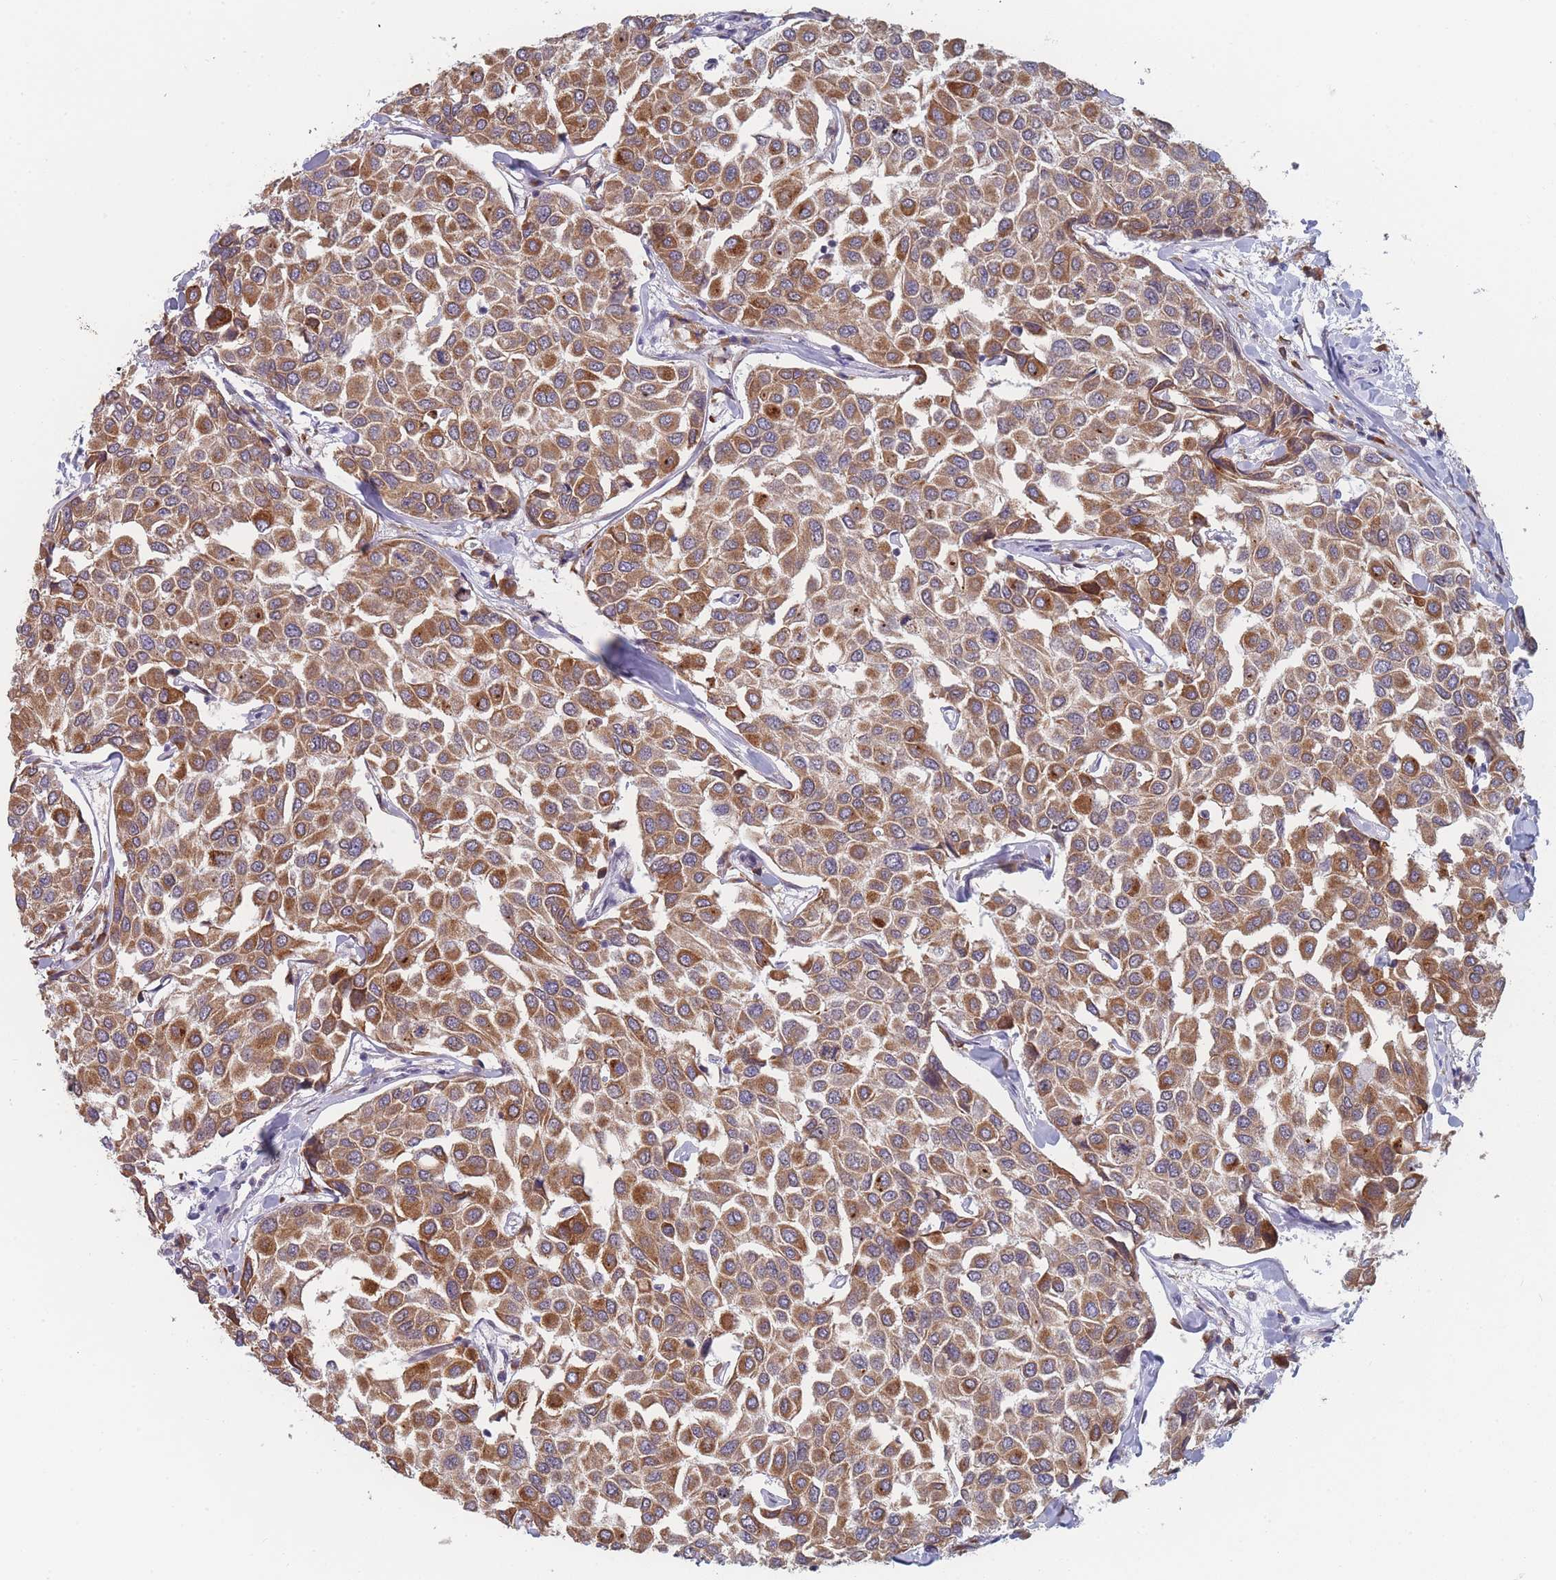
{"staining": {"intensity": "moderate", "quantity": ">75%", "location": "cytoplasmic/membranous"}, "tissue": "breast cancer", "cell_type": "Tumor cells", "image_type": "cancer", "snomed": [{"axis": "morphology", "description": "Duct carcinoma"}, {"axis": "topography", "description": "Breast"}], "caption": "Protein expression analysis of human intraductal carcinoma (breast) reveals moderate cytoplasmic/membranous staining in about >75% of tumor cells.", "gene": "TMED10", "patient": {"sex": "female", "age": 55}}